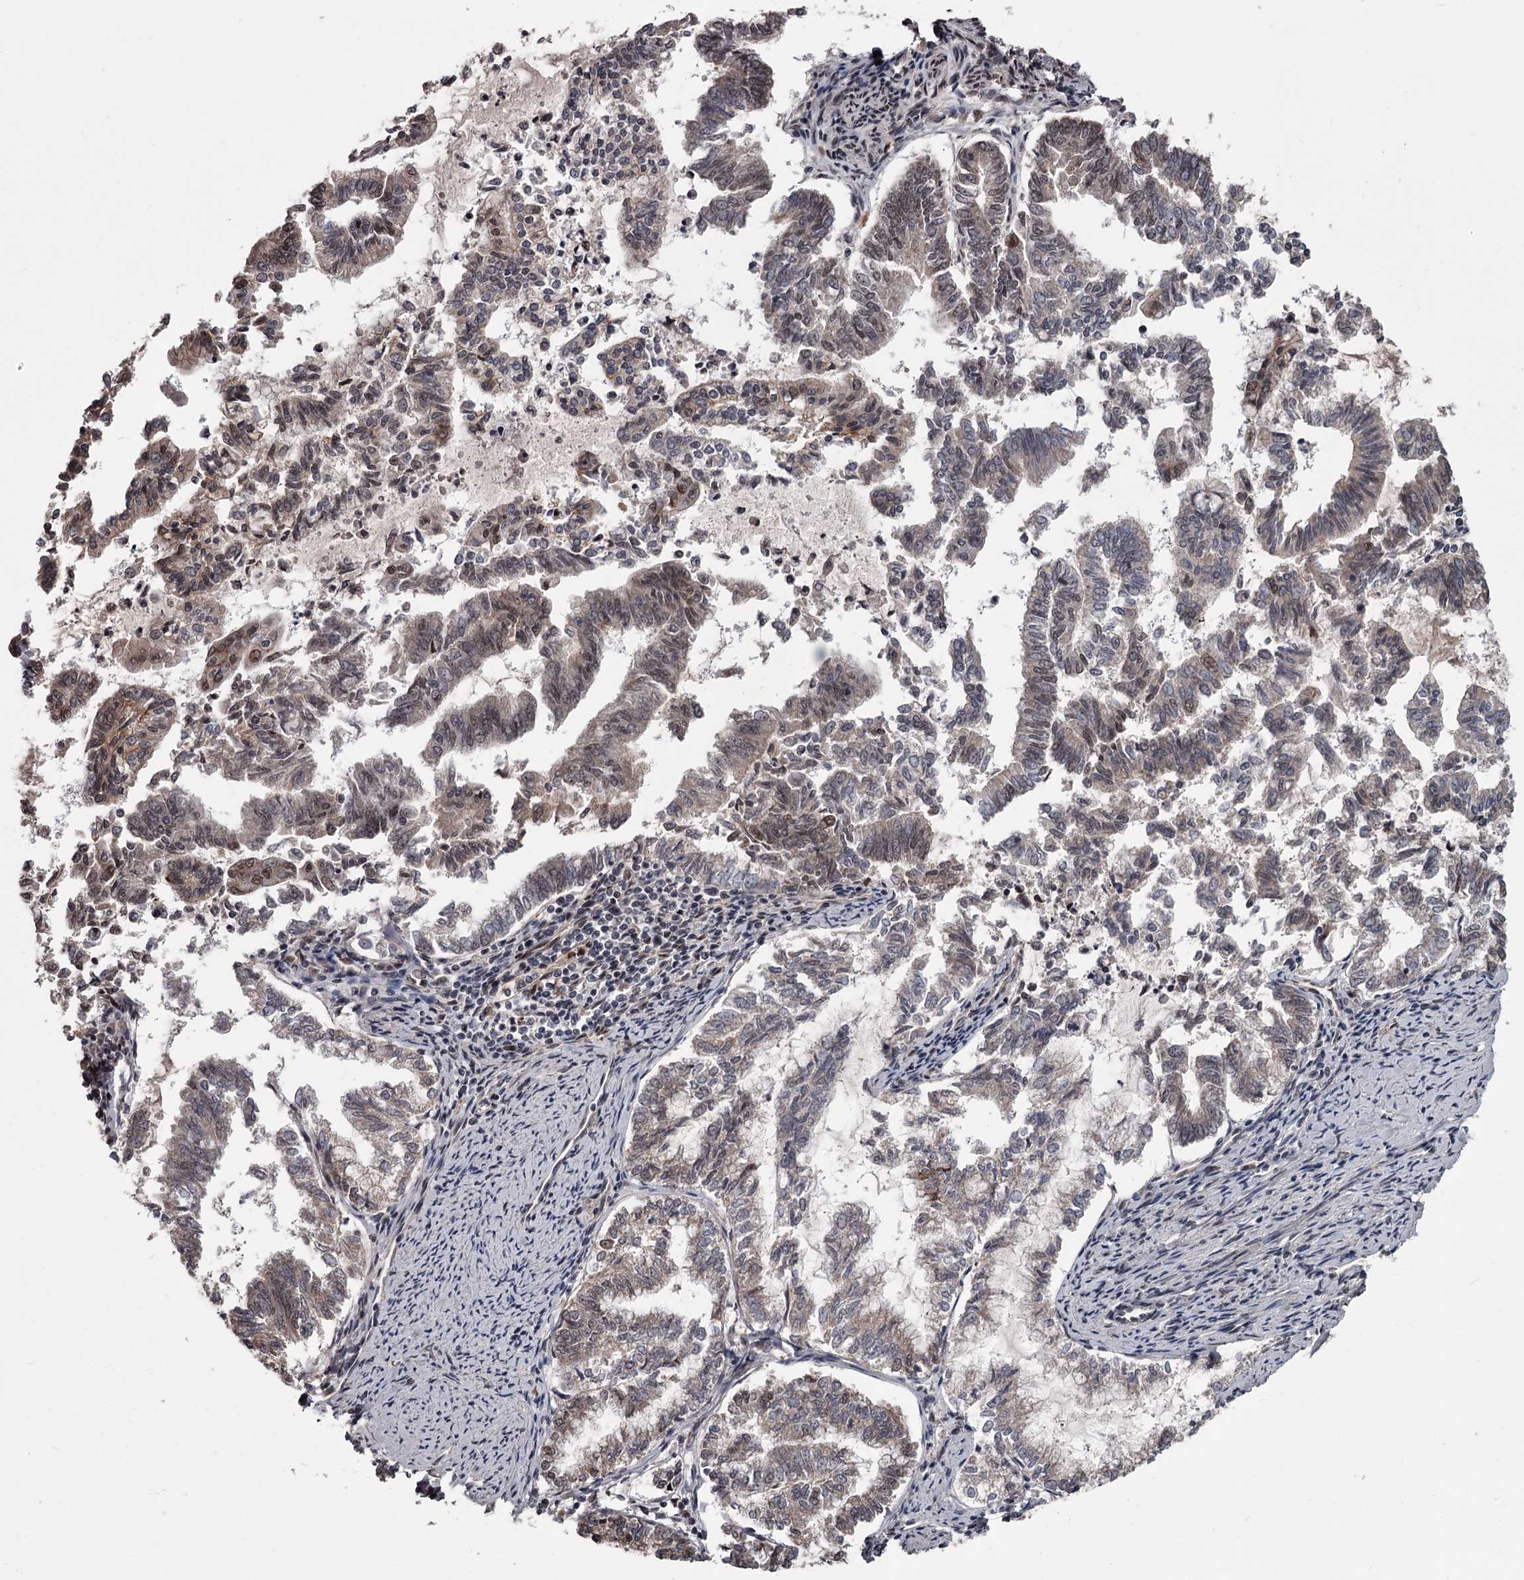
{"staining": {"intensity": "weak", "quantity": "25%-75%", "location": "cytoplasmic/membranous,nuclear"}, "tissue": "endometrial cancer", "cell_type": "Tumor cells", "image_type": "cancer", "snomed": [{"axis": "morphology", "description": "Adenocarcinoma, NOS"}, {"axis": "topography", "description": "Endometrium"}], "caption": "Human endometrial adenocarcinoma stained with a protein marker reveals weak staining in tumor cells.", "gene": "CDC42EP2", "patient": {"sex": "female", "age": 79}}